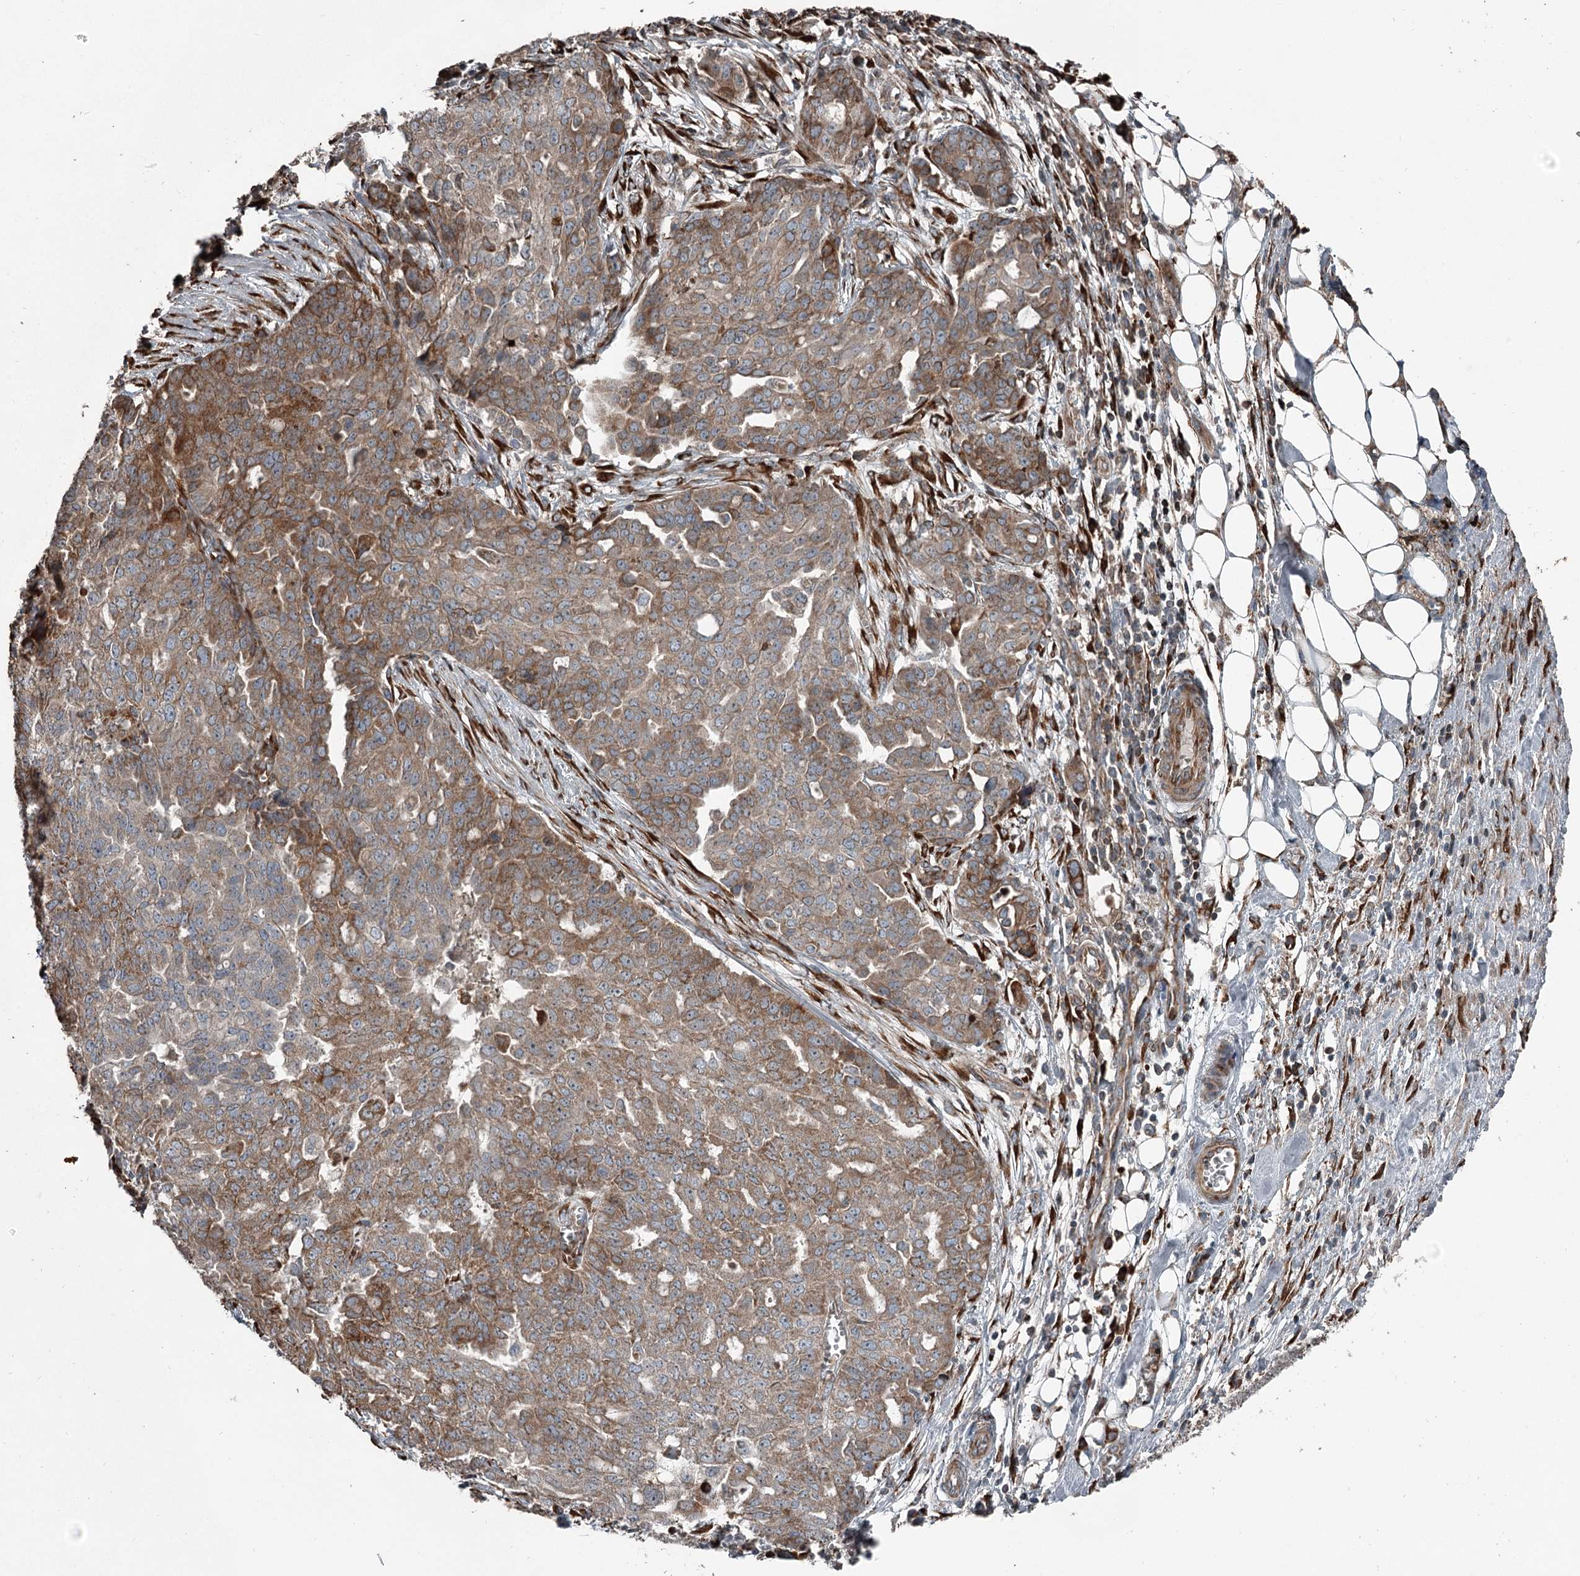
{"staining": {"intensity": "moderate", "quantity": ">75%", "location": "cytoplasmic/membranous"}, "tissue": "ovarian cancer", "cell_type": "Tumor cells", "image_type": "cancer", "snomed": [{"axis": "morphology", "description": "Cystadenocarcinoma, serous, NOS"}, {"axis": "topography", "description": "Soft tissue"}, {"axis": "topography", "description": "Ovary"}], "caption": "Human serous cystadenocarcinoma (ovarian) stained with a protein marker exhibits moderate staining in tumor cells.", "gene": "RASSF8", "patient": {"sex": "female", "age": 57}}